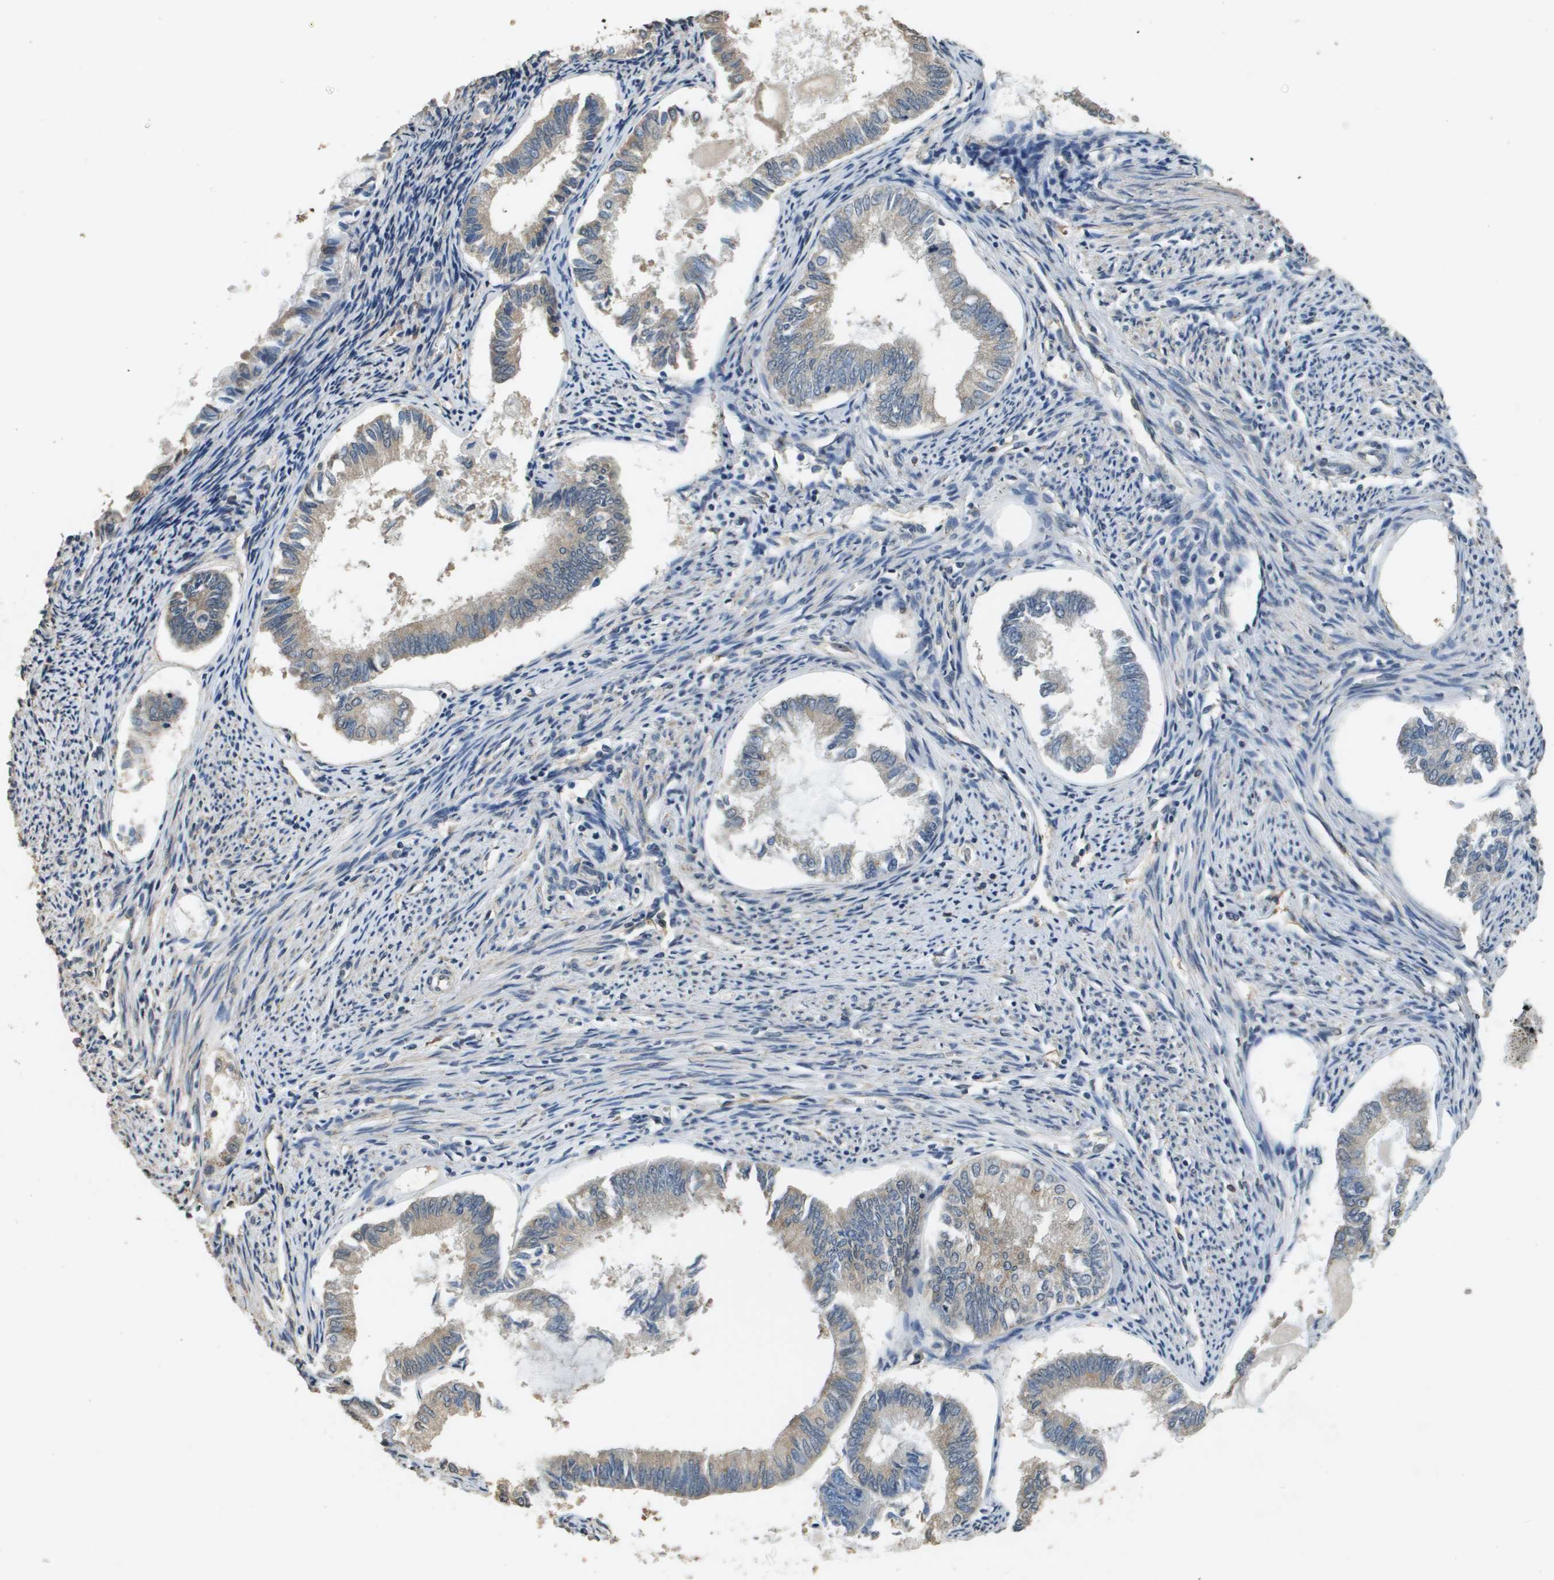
{"staining": {"intensity": "weak", "quantity": "25%-75%", "location": "cytoplasmic/membranous"}, "tissue": "endometrial cancer", "cell_type": "Tumor cells", "image_type": "cancer", "snomed": [{"axis": "morphology", "description": "Adenocarcinoma, NOS"}, {"axis": "topography", "description": "Endometrium"}], "caption": "Weak cytoplasmic/membranous expression for a protein is seen in approximately 25%-75% of tumor cells of endometrial cancer using immunohistochemistry.", "gene": "RAB6B", "patient": {"sex": "female", "age": 86}}